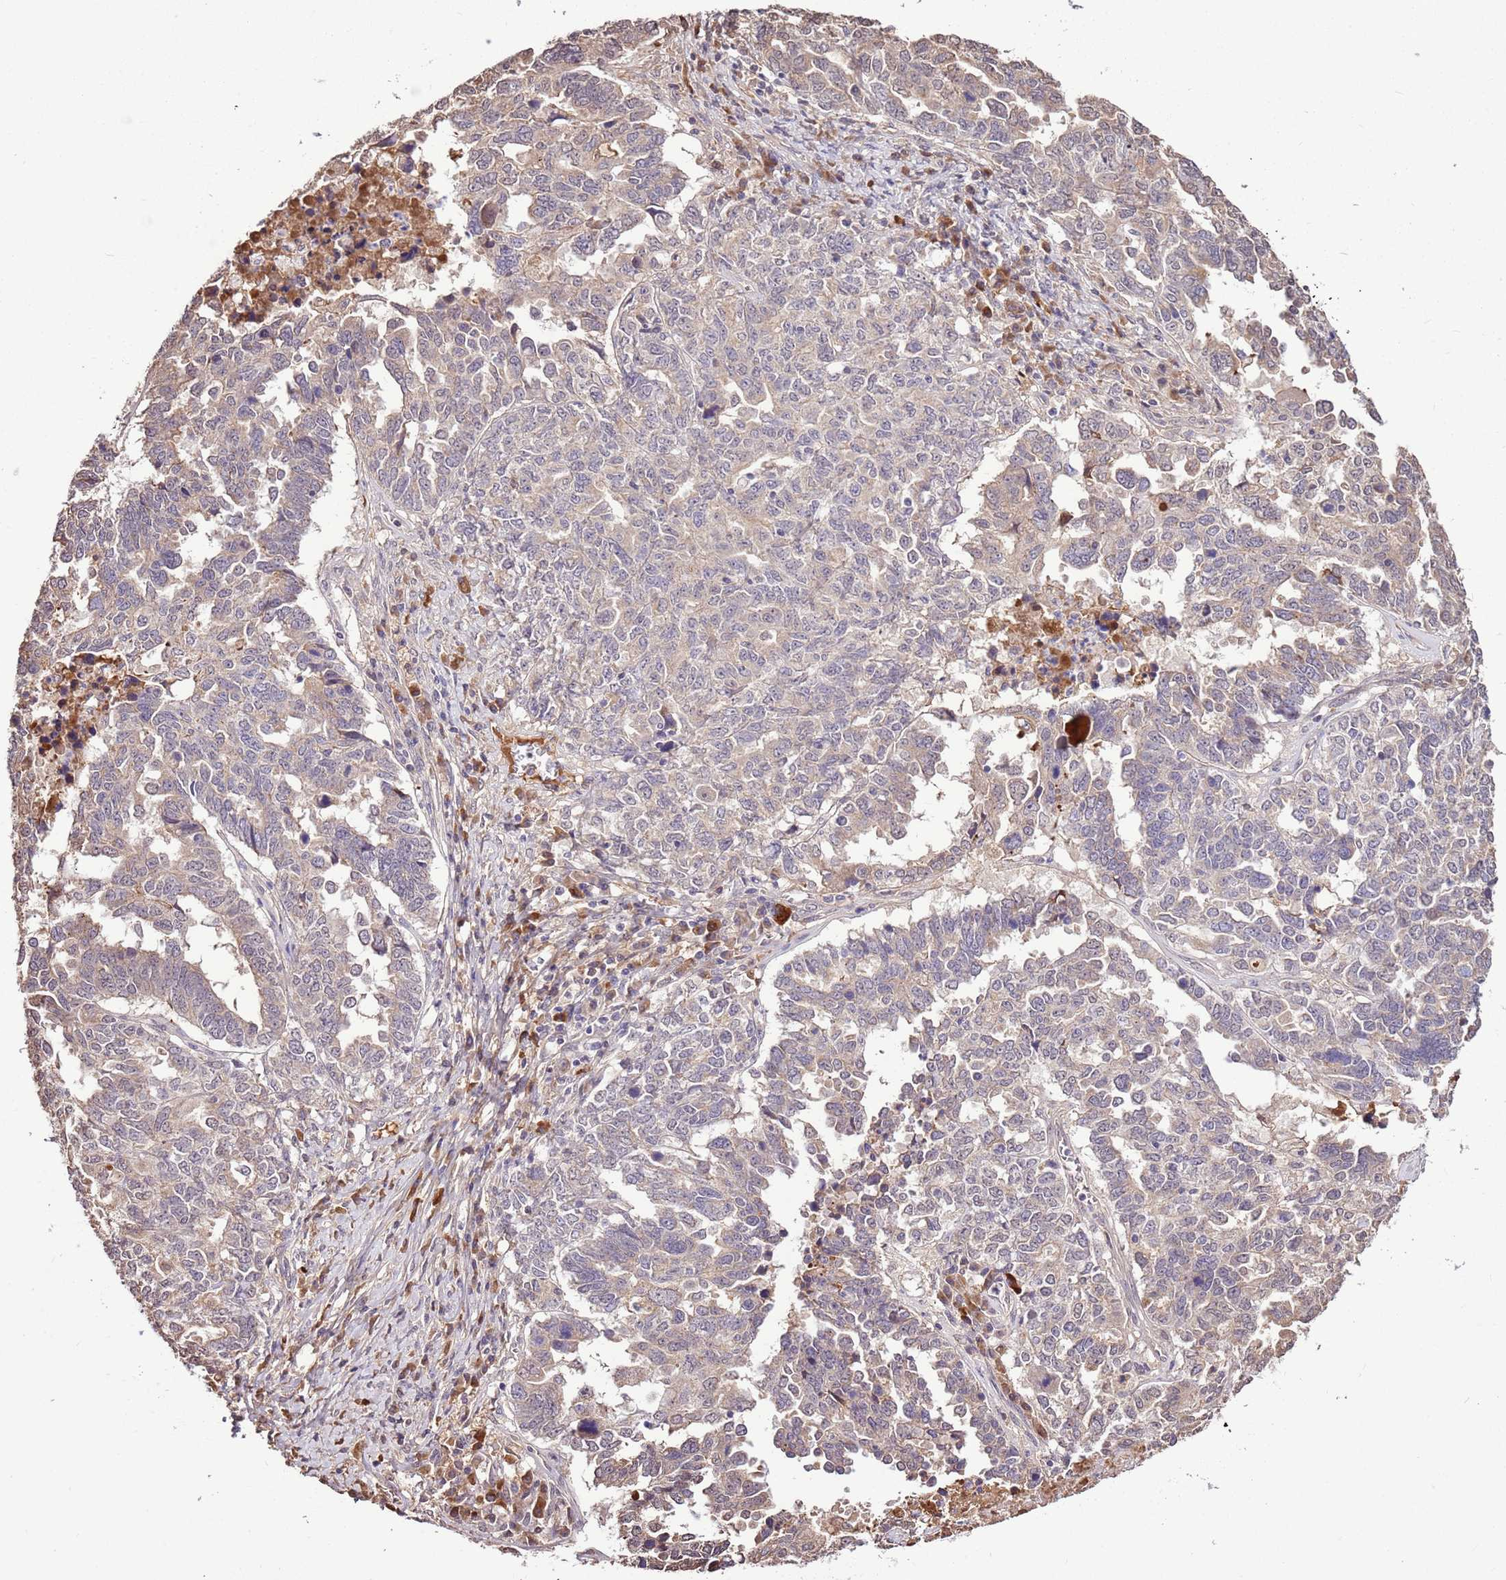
{"staining": {"intensity": "negative", "quantity": "none", "location": "none"}, "tissue": "ovarian cancer", "cell_type": "Tumor cells", "image_type": "cancer", "snomed": [{"axis": "morphology", "description": "Carcinoma, endometroid"}, {"axis": "topography", "description": "Ovary"}], "caption": "Tumor cells are negative for protein expression in human ovarian cancer. (DAB immunohistochemistry with hematoxylin counter stain).", "gene": "BBS5", "patient": {"sex": "female", "age": 62}}